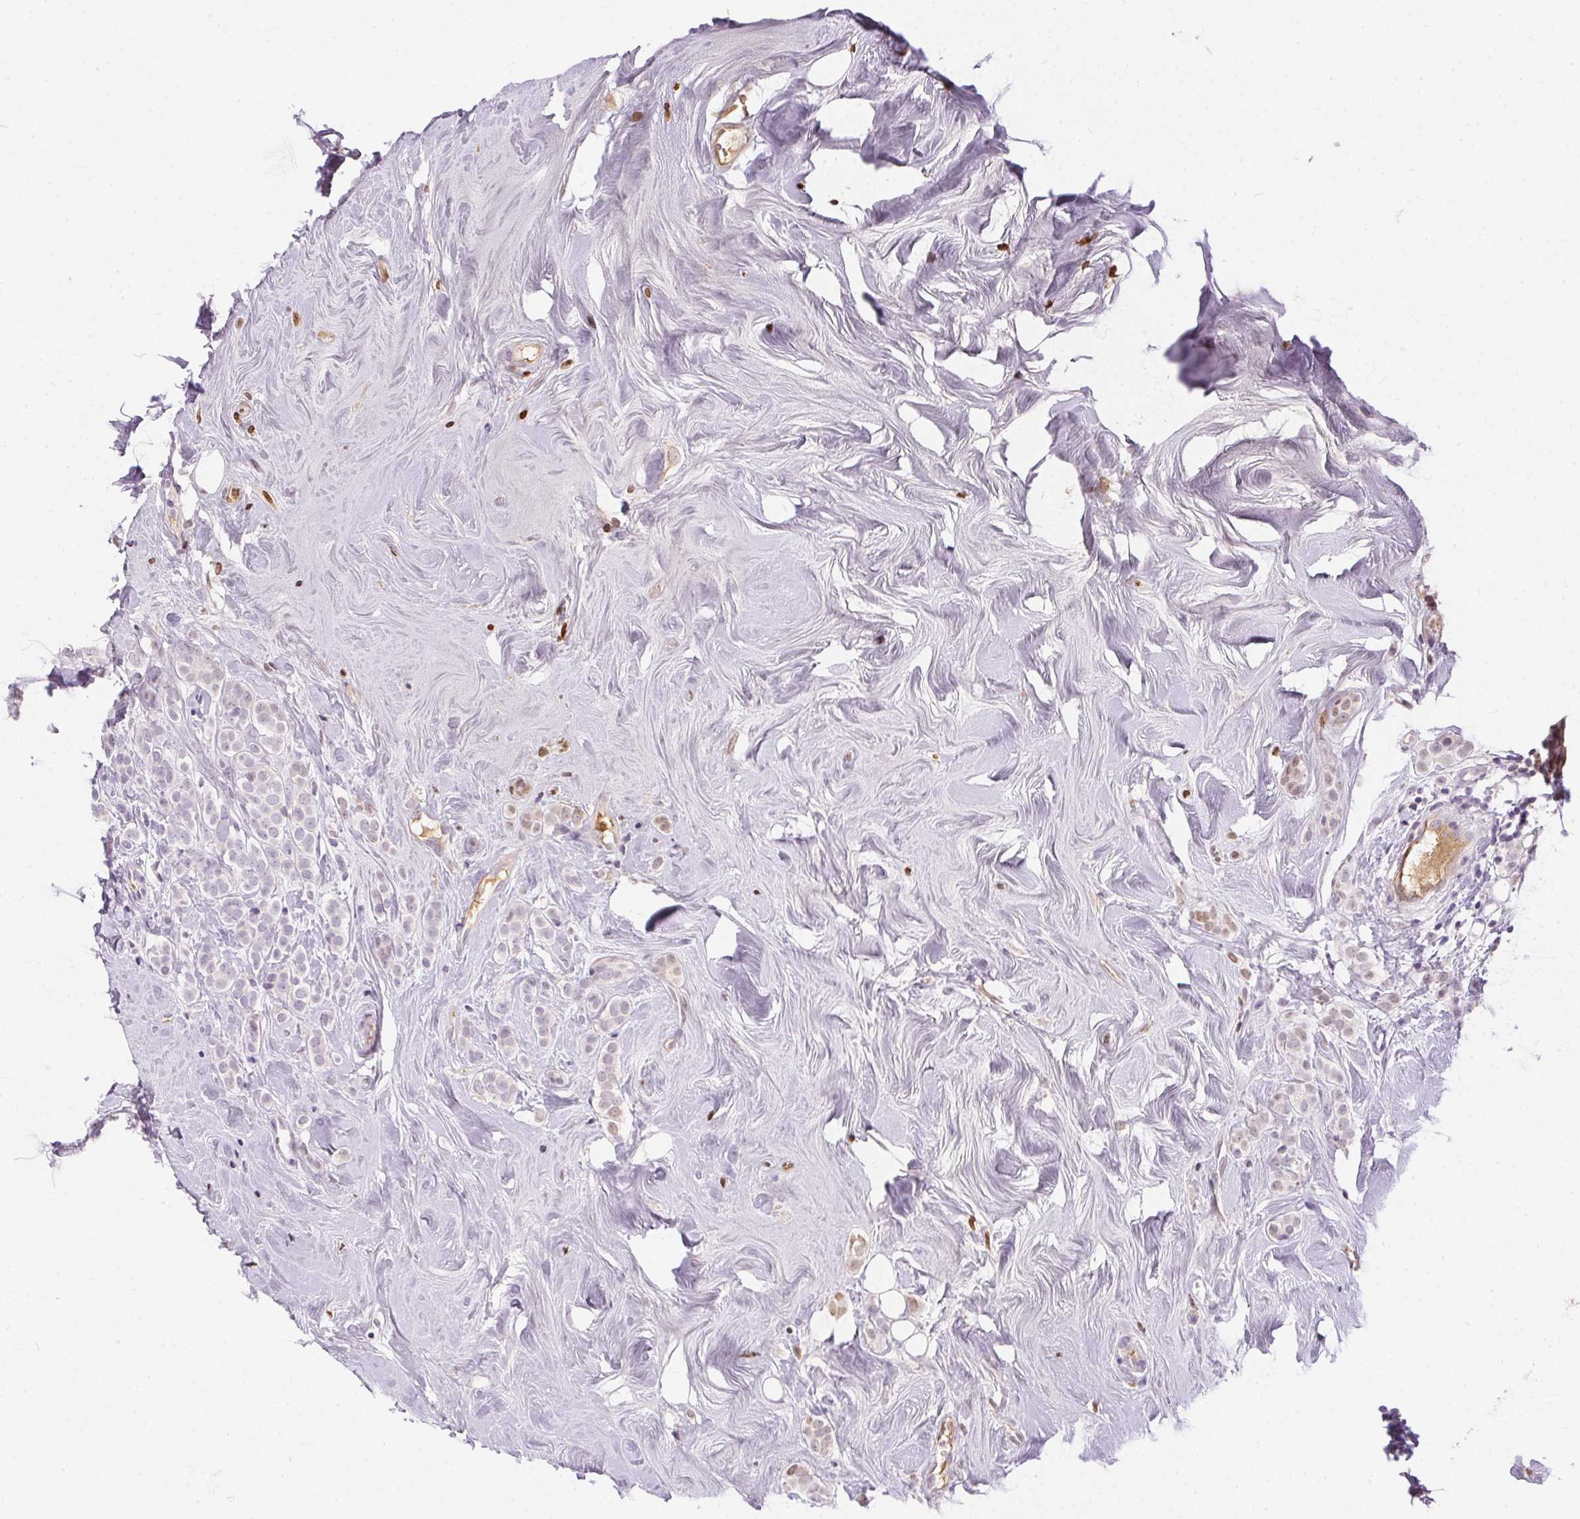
{"staining": {"intensity": "negative", "quantity": "none", "location": "none"}, "tissue": "breast cancer", "cell_type": "Tumor cells", "image_type": "cancer", "snomed": [{"axis": "morphology", "description": "Lobular carcinoma"}, {"axis": "topography", "description": "Breast"}], "caption": "An immunohistochemistry (IHC) image of breast lobular carcinoma is shown. There is no staining in tumor cells of breast lobular carcinoma.", "gene": "ORM1", "patient": {"sex": "female", "age": 49}}